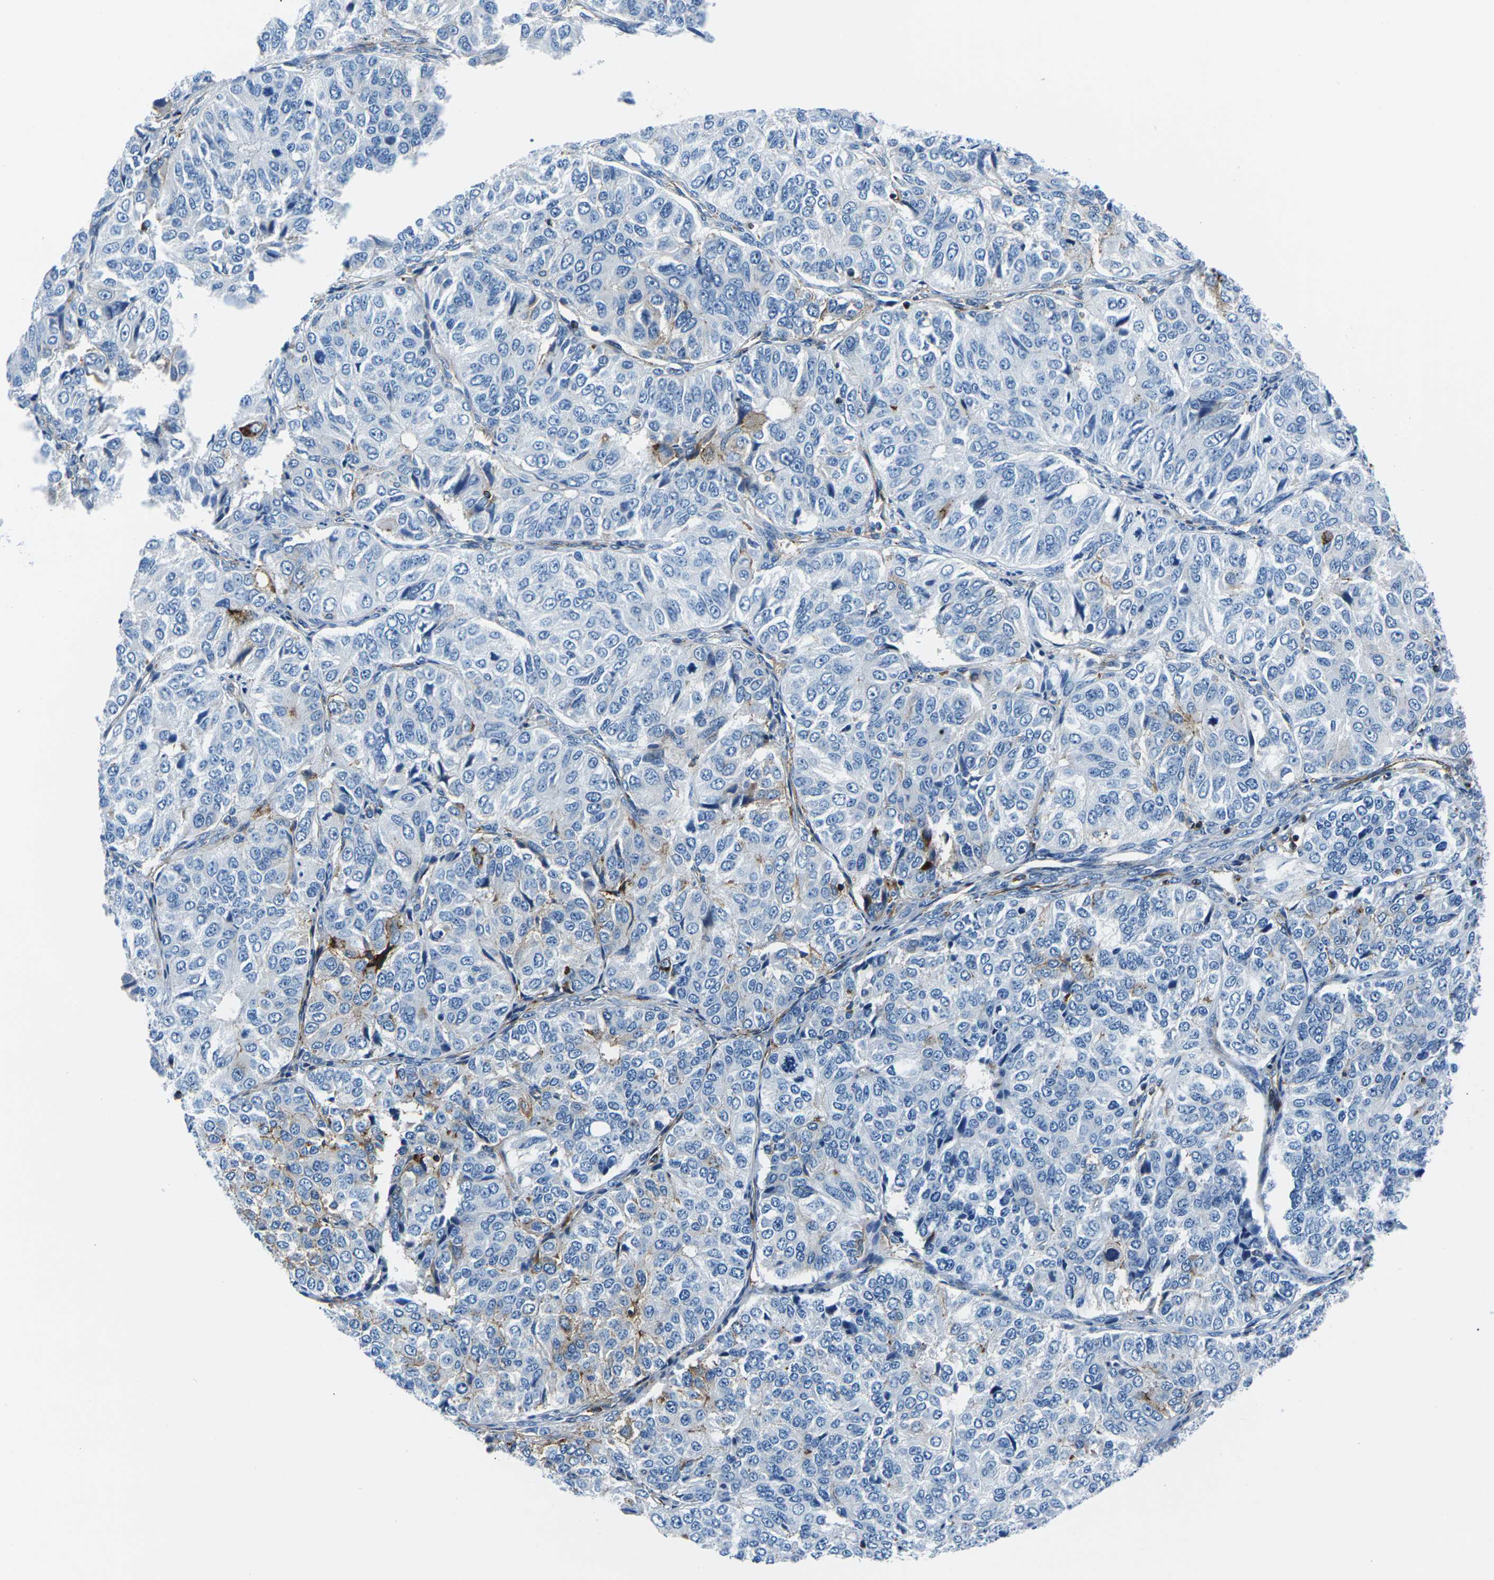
{"staining": {"intensity": "negative", "quantity": "none", "location": "none"}, "tissue": "ovarian cancer", "cell_type": "Tumor cells", "image_type": "cancer", "snomed": [{"axis": "morphology", "description": "Carcinoma, endometroid"}, {"axis": "topography", "description": "Ovary"}], "caption": "High power microscopy micrograph of an IHC histopathology image of endometroid carcinoma (ovarian), revealing no significant expression in tumor cells.", "gene": "SOCS4", "patient": {"sex": "female", "age": 51}}